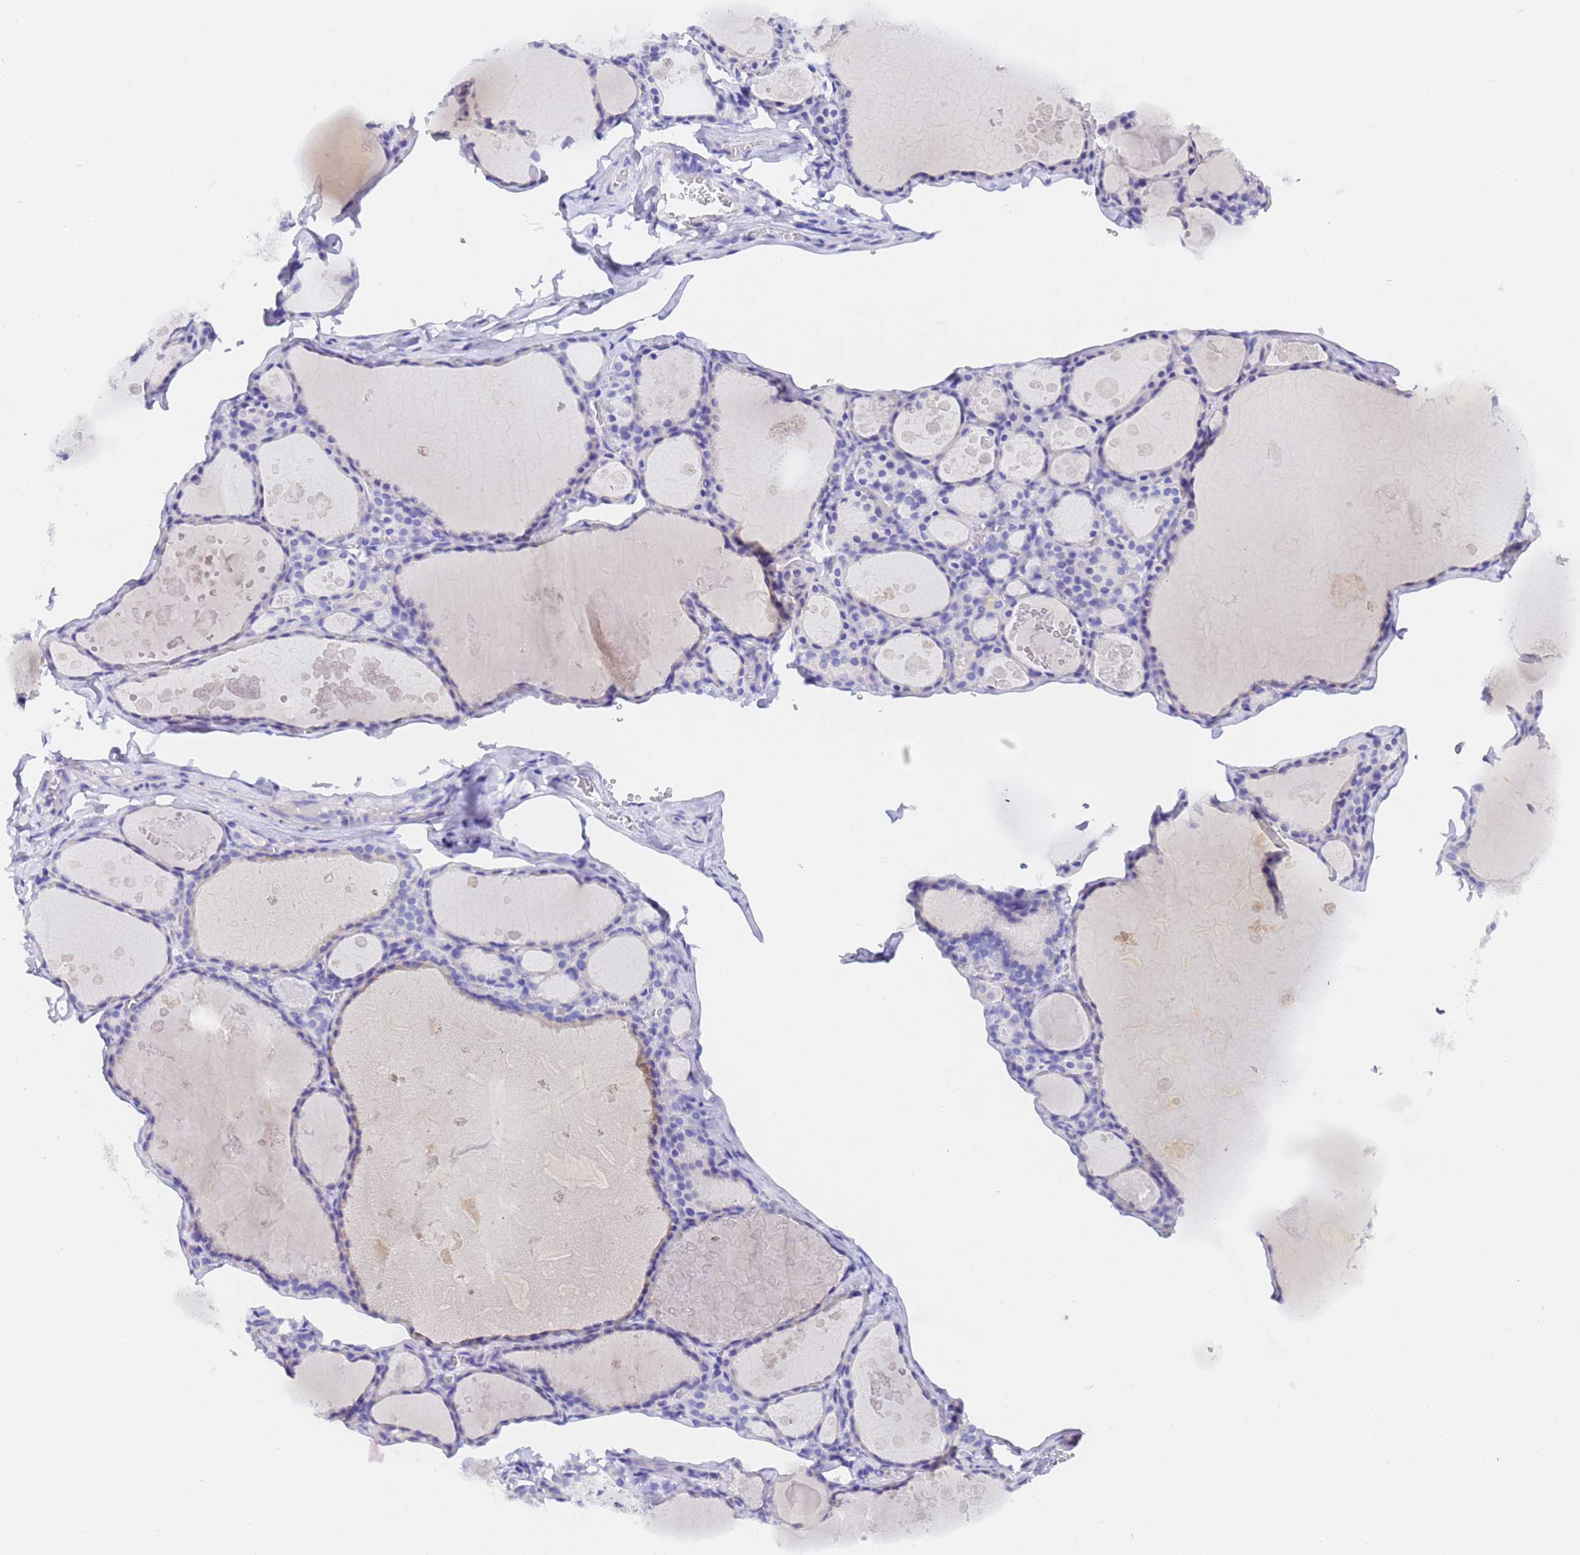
{"staining": {"intensity": "negative", "quantity": "none", "location": "none"}, "tissue": "thyroid gland", "cell_type": "Glandular cells", "image_type": "normal", "snomed": [{"axis": "morphology", "description": "Normal tissue, NOS"}, {"axis": "topography", "description": "Thyroid gland"}], "caption": "DAB (3,3'-diaminobenzidine) immunohistochemical staining of normal thyroid gland reveals no significant positivity in glandular cells. (DAB (3,3'-diaminobenzidine) immunohistochemistry, high magnification).", "gene": "GABRA1", "patient": {"sex": "male", "age": 56}}